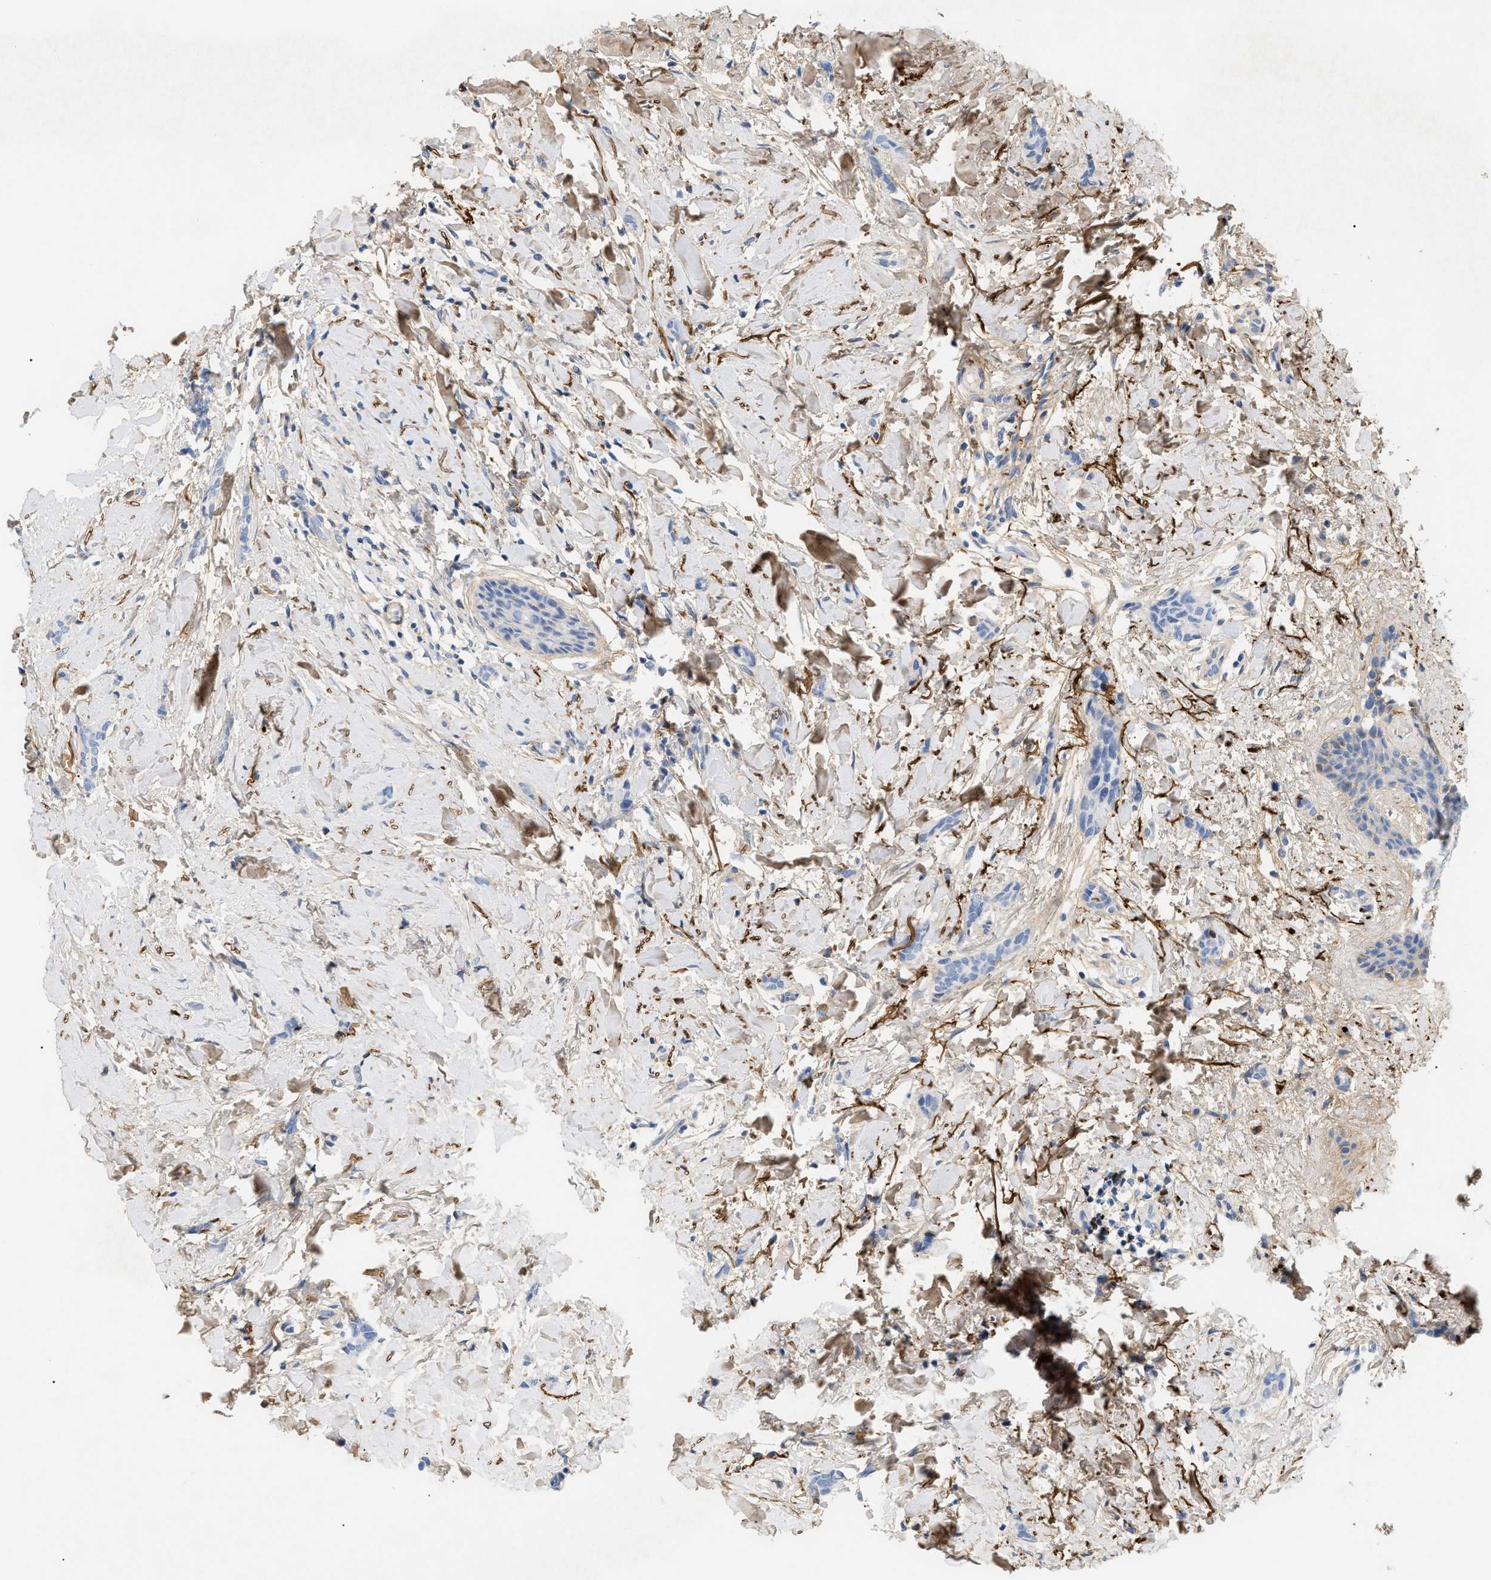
{"staining": {"intensity": "negative", "quantity": "none", "location": "none"}, "tissue": "breast cancer", "cell_type": "Tumor cells", "image_type": "cancer", "snomed": [{"axis": "morphology", "description": "Lobular carcinoma"}, {"axis": "topography", "description": "Skin"}, {"axis": "topography", "description": "Breast"}], "caption": "Breast cancer was stained to show a protein in brown. There is no significant staining in tumor cells.", "gene": "CFH", "patient": {"sex": "female", "age": 46}}